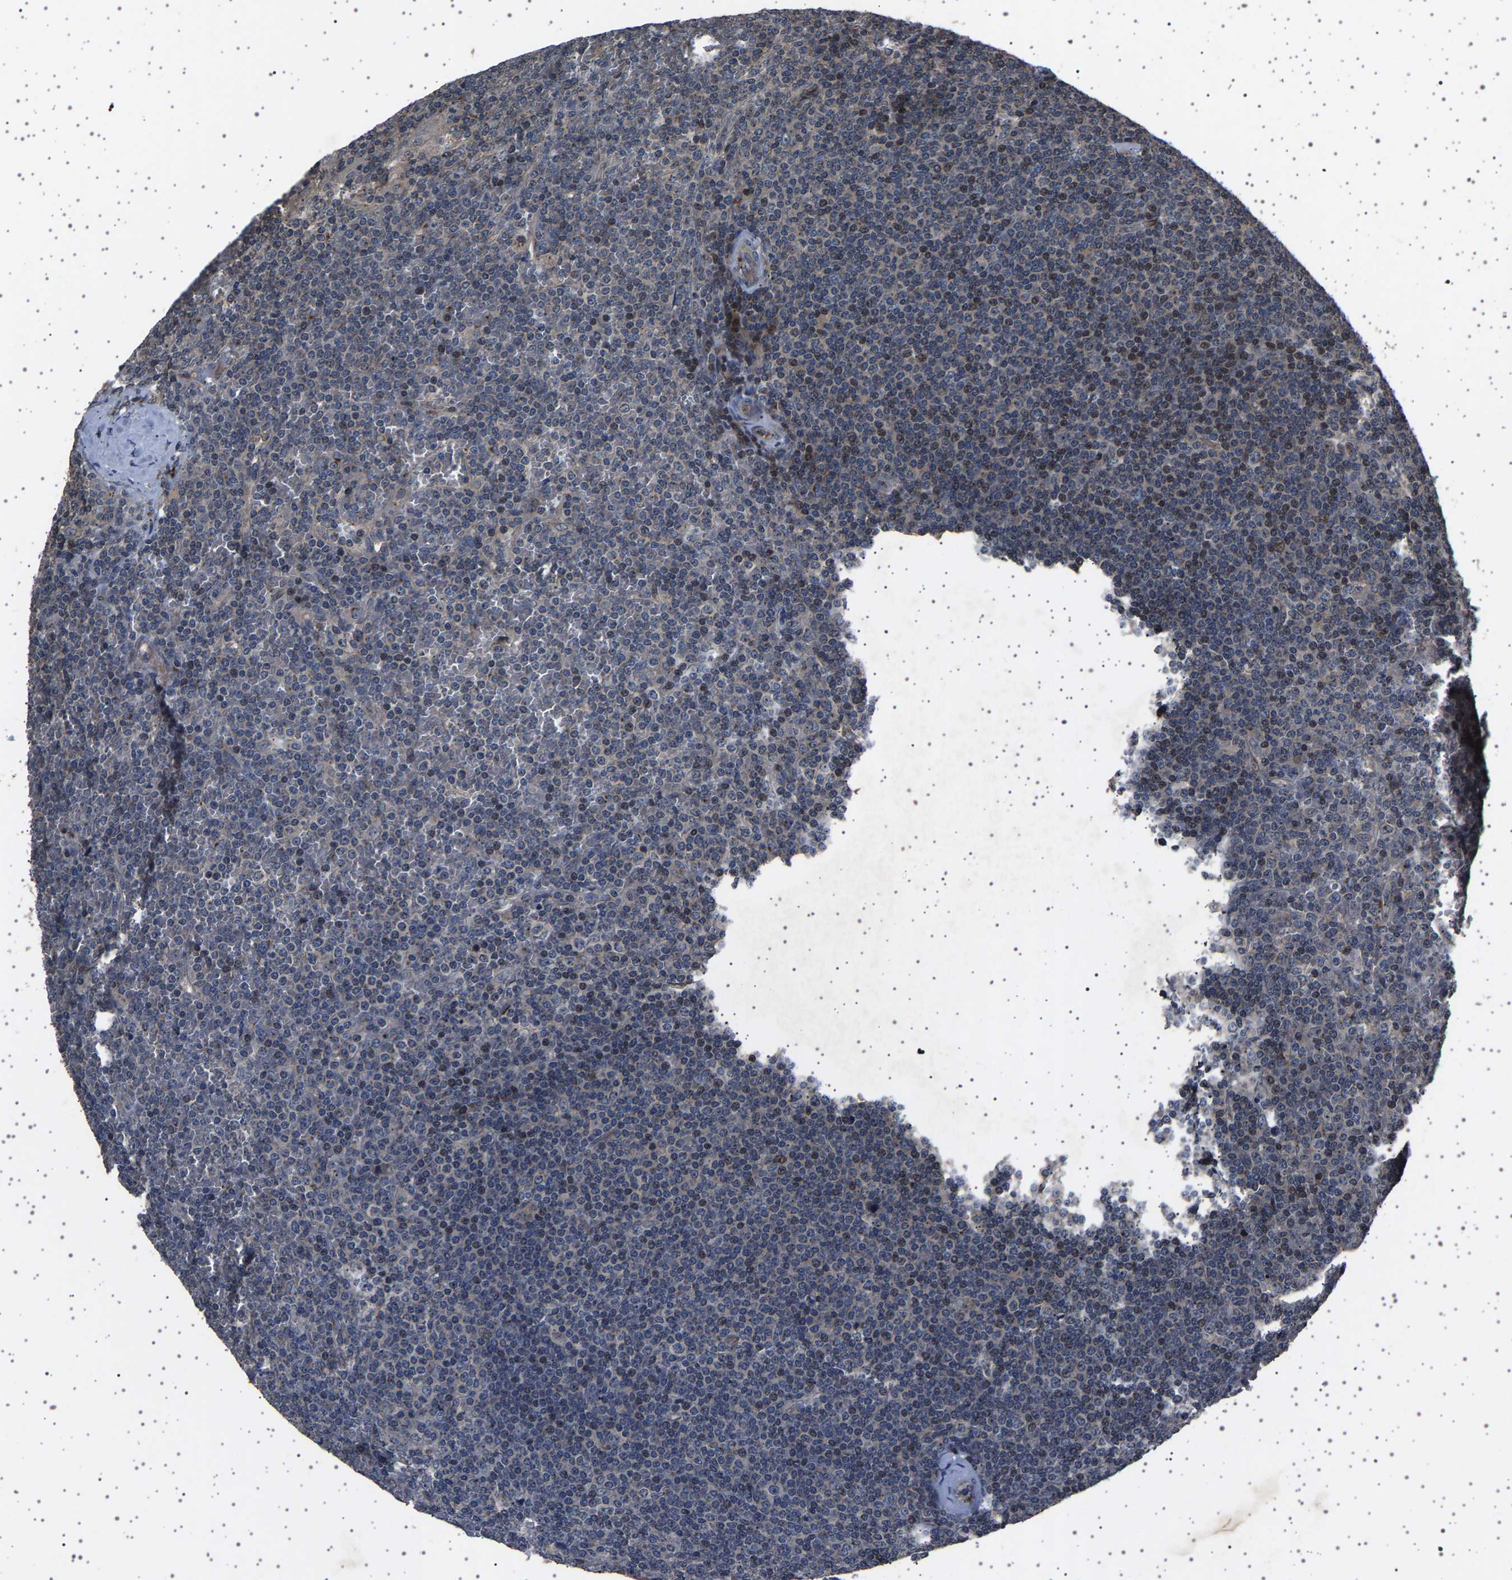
{"staining": {"intensity": "negative", "quantity": "none", "location": "none"}, "tissue": "lymphoma", "cell_type": "Tumor cells", "image_type": "cancer", "snomed": [{"axis": "morphology", "description": "Malignant lymphoma, non-Hodgkin's type, Low grade"}, {"axis": "topography", "description": "Spleen"}], "caption": "Tumor cells show no significant expression in lymphoma. (DAB immunohistochemistry visualized using brightfield microscopy, high magnification).", "gene": "NCKAP1", "patient": {"sex": "female", "age": 19}}